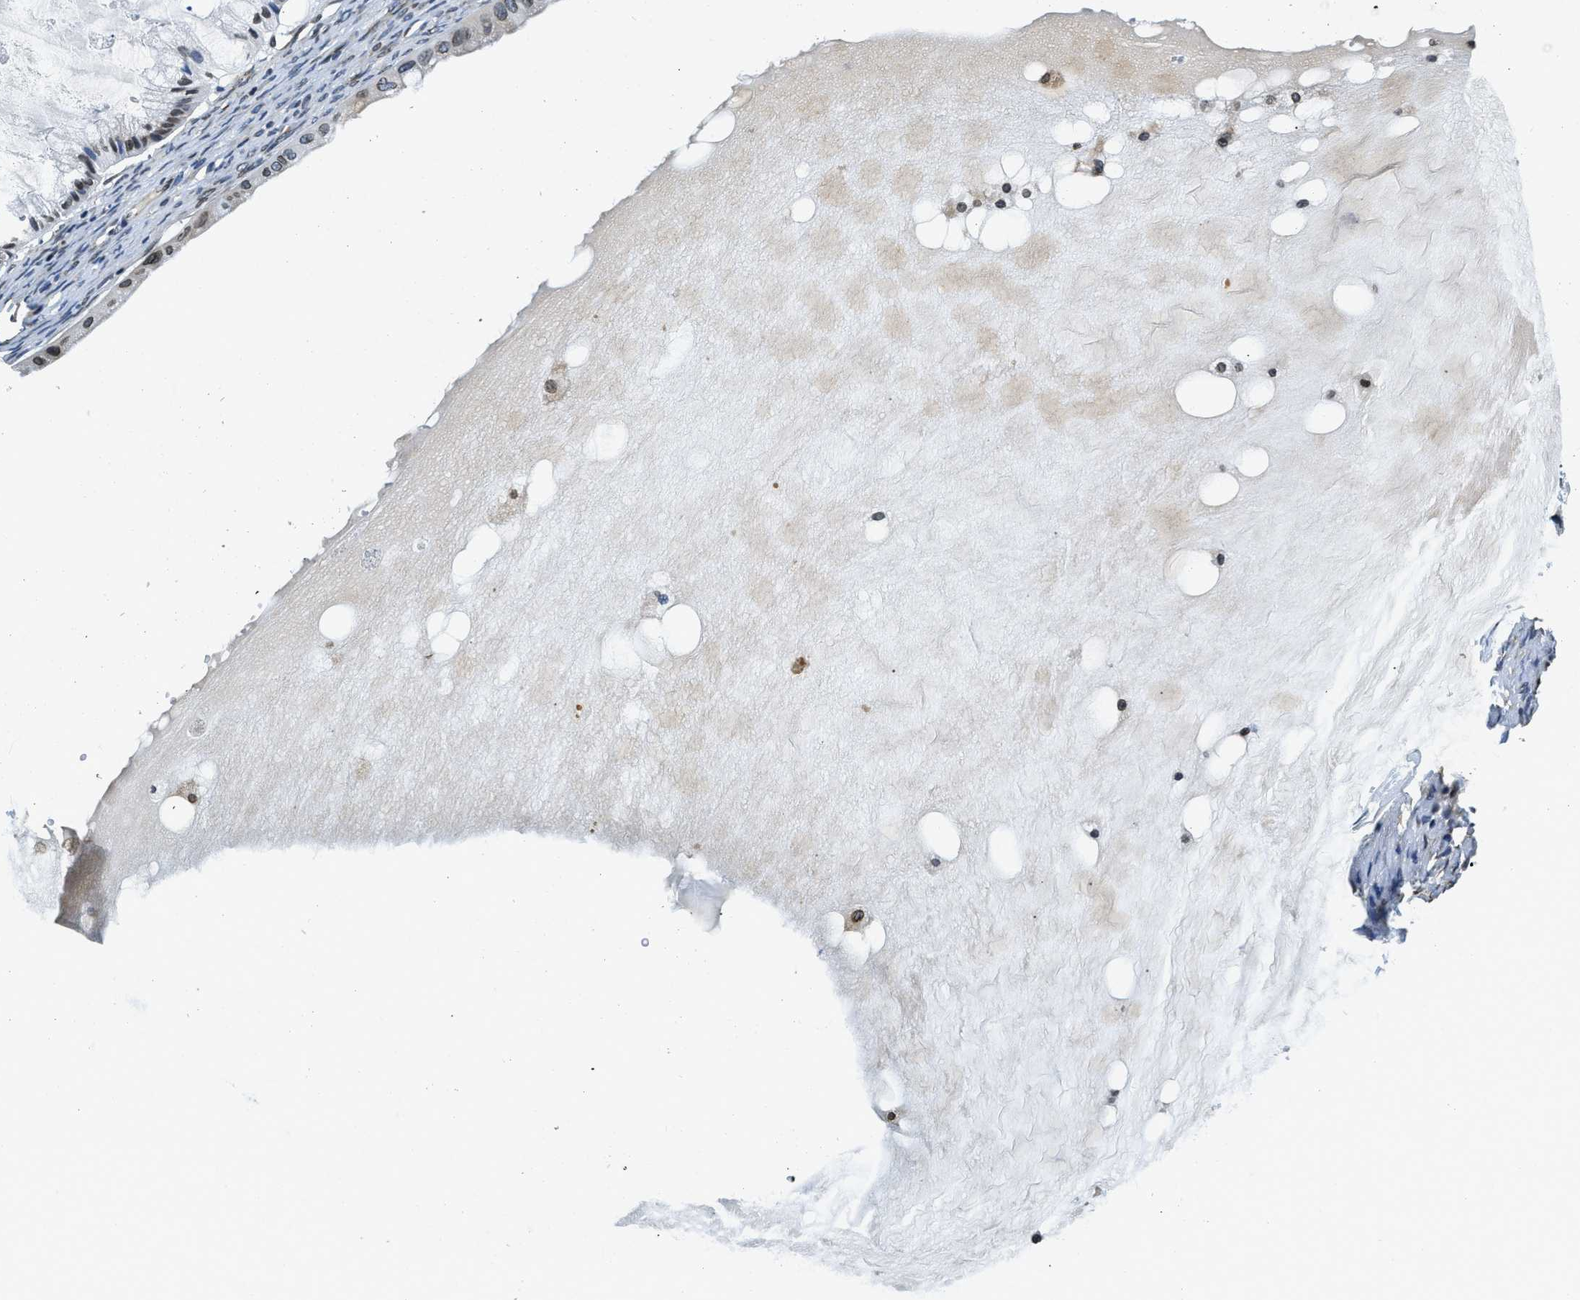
{"staining": {"intensity": "moderate", "quantity": ">75%", "location": "nuclear"}, "tissue": "ovarian cancer", "cell_type": "Tumor cells", "image_type": "cancer", "snomed": [{"axis": "morphology", "description": "Cystadenocarcinoma, mucinous, NOS"}, {"axis": "topography", "description": "Ovary"}], "caption": "A brown stain highlights moderate nuclear expression of a protein in human ovarian cancer tumor cells.", "gene": "ZC3HC1", "patient": {"sex": "female", "age": 57}}